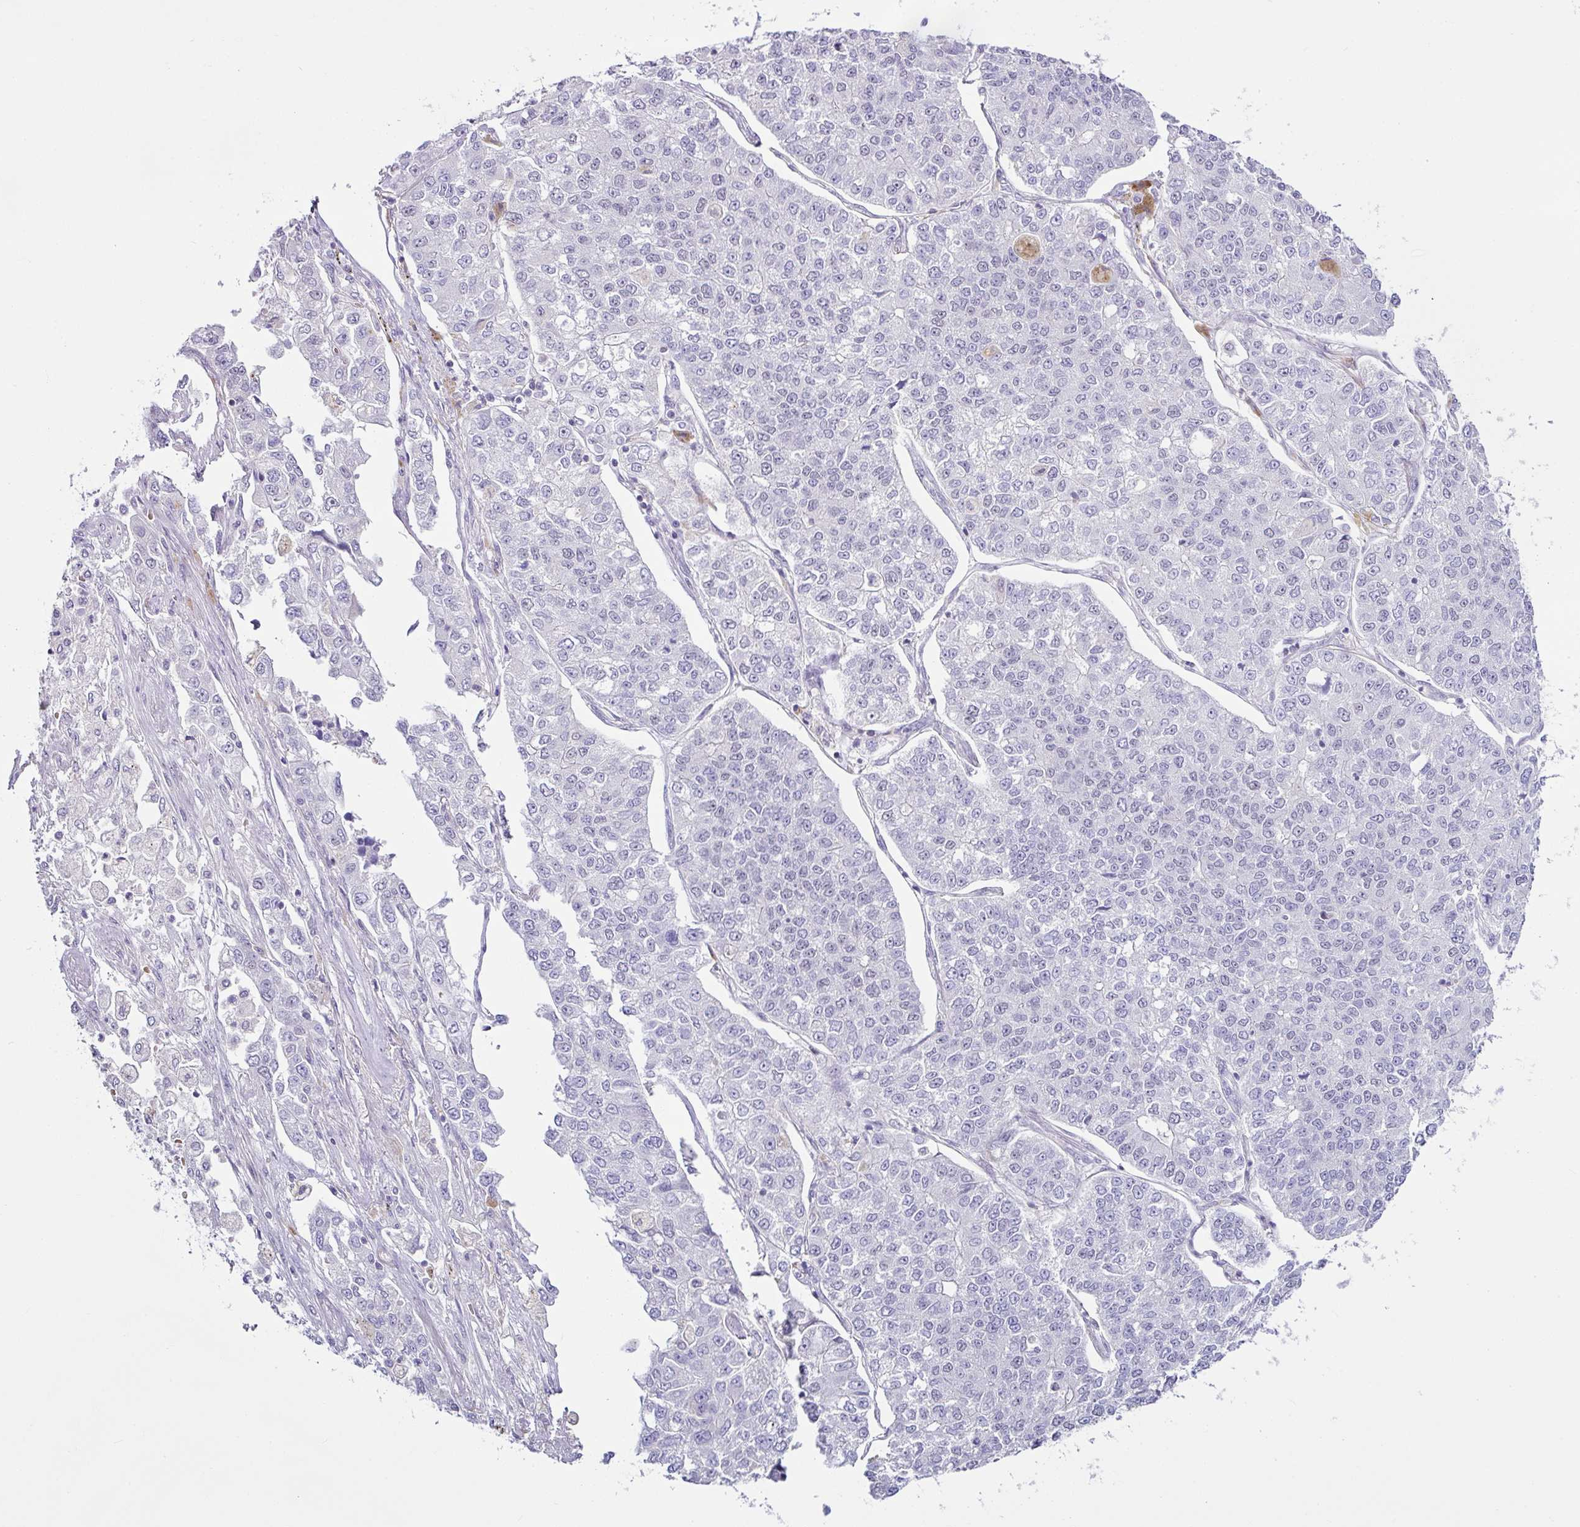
{"staining": {"intensity": "negative", "quantity": "none", "location": "none"}, "tissue": "lung cancer", "cell_type": "Tumor cells", "image_type": "cancer", "snomed": [{"axis": "morphology", "description": "Adenocarcinoma, NOS"}, {"axis": "topography", "description": "Lung"}], "caption": "An immunohistochemistry image of lung adenocarcinoma is shown. There is no staining in tumor cells of lung adenocarcinoma. The staining is performed using DAB brown chromogen with nuclei counter-stained in using hematoxylin.", "gene": "D2HGDH", "patient": {"sex": "male", "age": 49}}